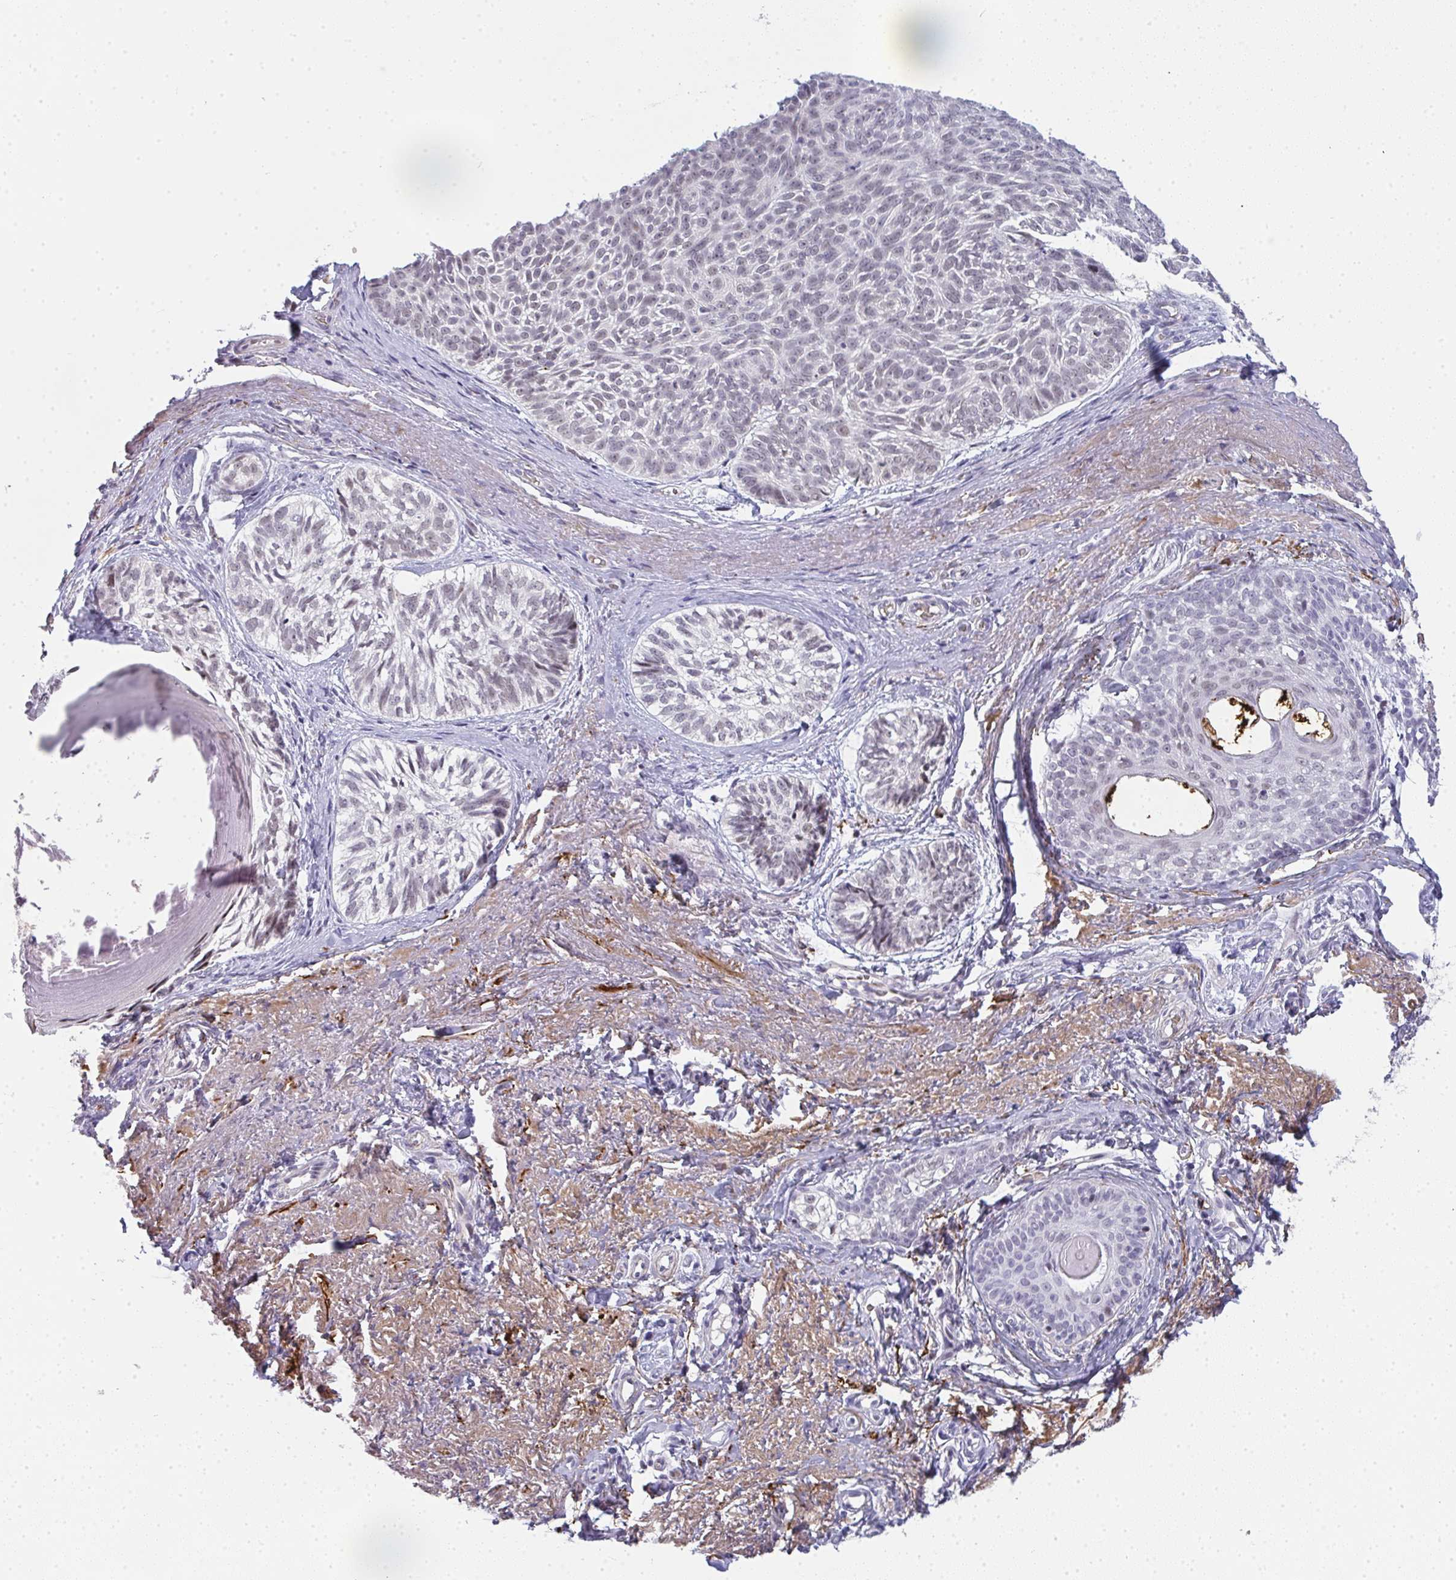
{"staining": {"intensity": "negative", "quantity": "none", "location": "none"}, "tissue": "skin cancer", "cell_type": "Tumor cells", "image_type": "cancer", "snomed": [{"axis": "morphology", "description": "Basal cell carcinoma"}, {"axis": "topography", "description": "Skin"}, {"axis": "topography", "description": "Skin of face"}, {"axis": "topography", "description": "Skin of nose"}], "caption": "High power microscopy photomicrograph of an IHC photomicrograph of skin cancer (basal cell carcinoma), revealing no significant expression in tumor cells.", "gene": "TNMD", "patient": {"sex": "female", "age": 86}}